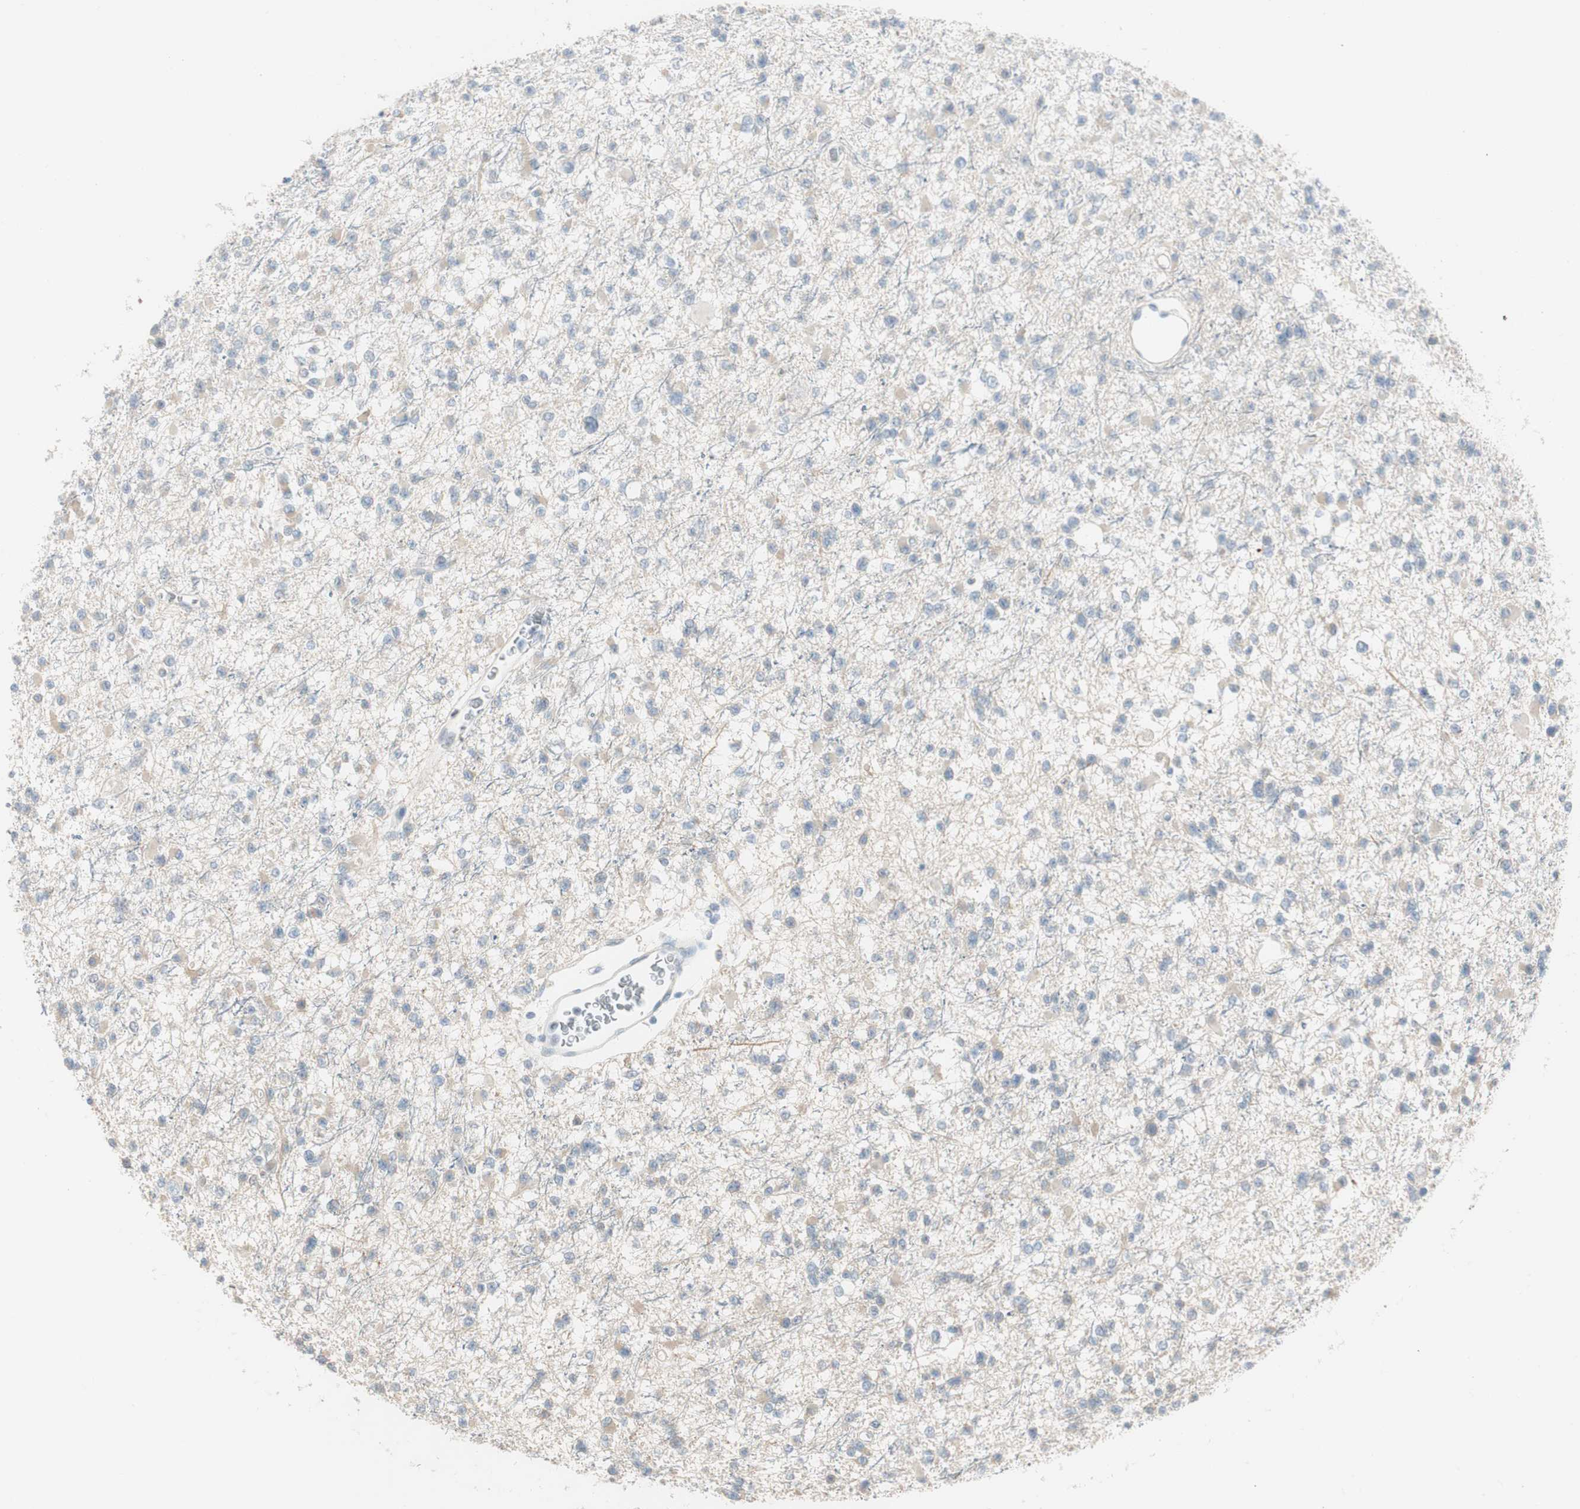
{"staining": {"intensity": "weak", "quantity": "25%-75%", "location": "cytoplasmic/membranous"}, "tissue": "glioma", "cell_type": "Tumor cells", "image_type": "cancer", "snomed": [{"axis": "morphology", "description": "Glioma, malignant, Low grade"}, {"axis": "topography", "description": "Brain"}], "caption": "This micrograph displays immunohistochemistry (IHC) staining of malignant glioma (low-grade), with low weak cytoplasmic/membranous positivity in about 25%-75% of tumor cells.", "gene": "SPINK4", "patient": {"sex": "female", "age": 22}}